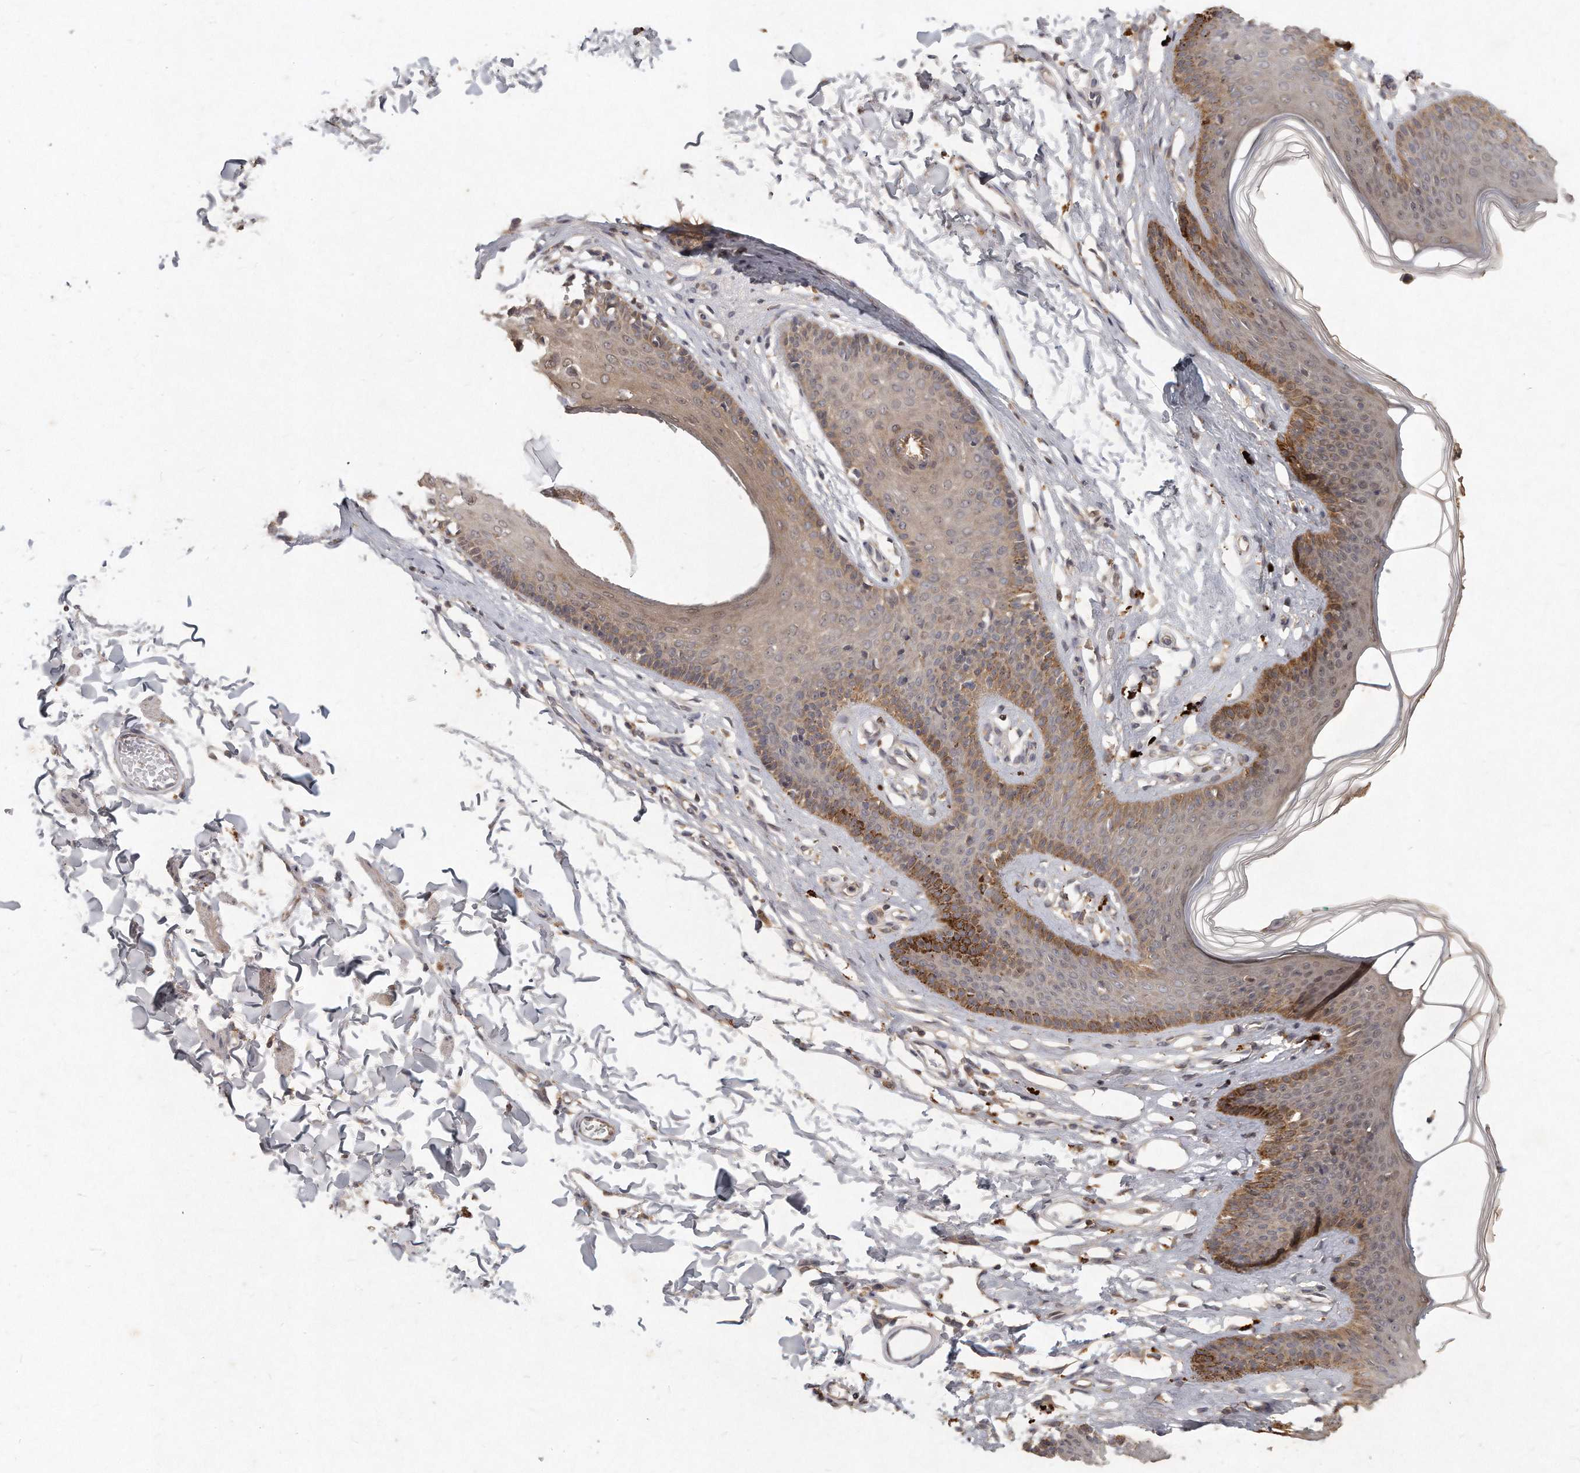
{"staining": {"intensity": "moderate", "quantity": "25%-75%", "location": "cytoplasmic/membranous"}, "tissue": "skin", "cell_type": "Epidermal cells", "image_type": "normal", "snomed": [{"axis": "morphology", "description": "Normal tissue, NOS"}, {"axis": "morphology", "description": "Squamous cell carcinoma, NOS"}, {"axis": "topography", "description": "Vulva"}], "caption": "Epidermal cells display moderate cytoplasmic/membranous positivity in approximately 25%-75% of cells in benign skin. The staining is performed using DAB brown chromogen to label protein expression. The nuclei are counter-stained blue using hematoxylin.", "gene": "LGALS8", "patient": {"sex": "female", "age": 85}}